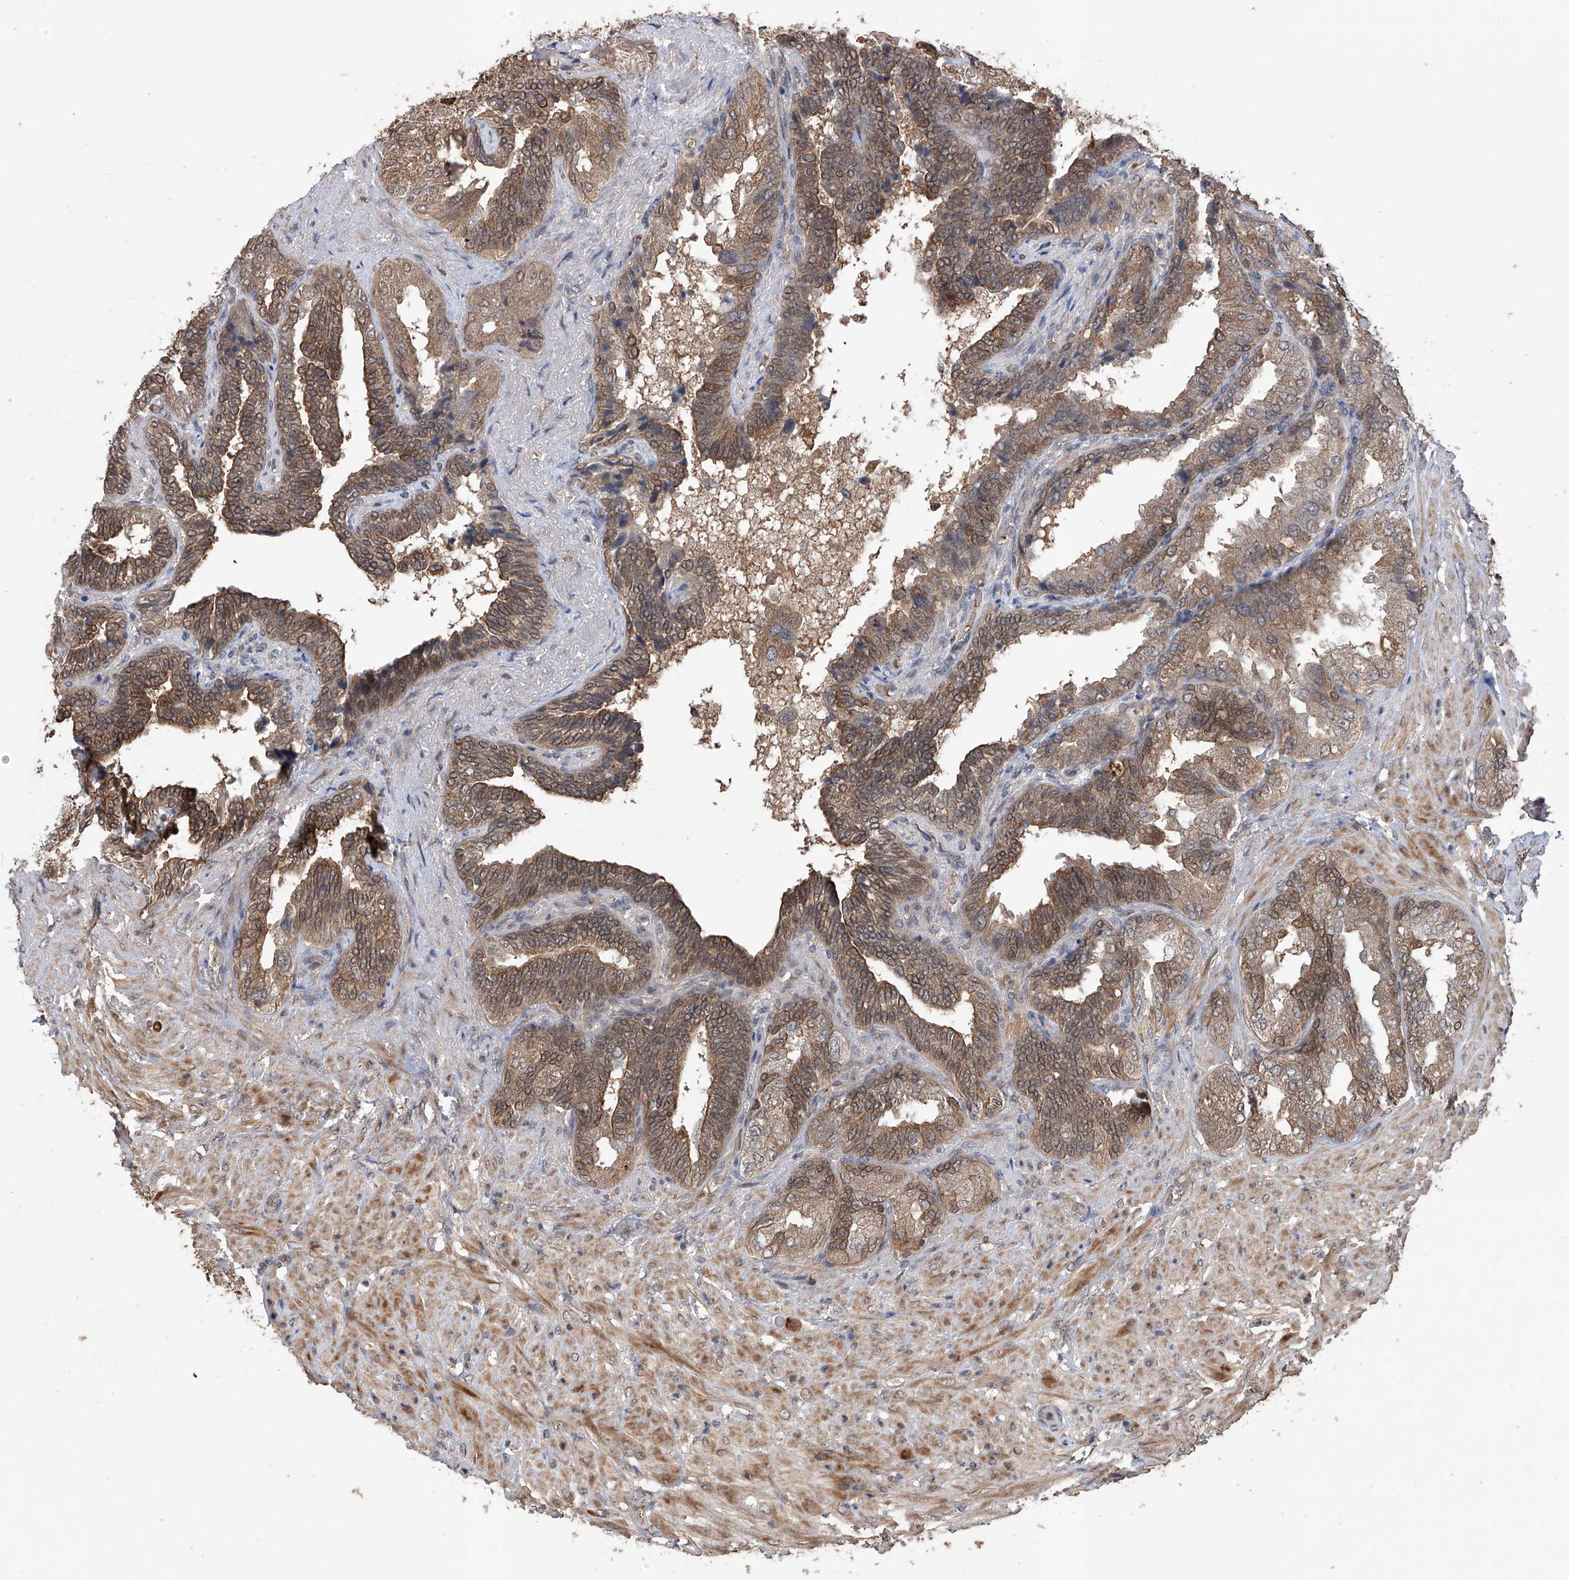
{"staining": {"intensity": "strong", "quantity": ">75%", "location": "cytoplasmic/membranous"}, "tissue": "seminal vesicle", "cell_type": "Glandular cells", "image_type": "normal", "snomed": [{"axis": "morphology", "description": "Normal tissue, NOS"}, {"axis": "topography", "description": "Seminal veicle"}, {"axis": "topography", "description": "Peripheral nerve tissue"}], "caption": "Approximately >75% of glandular cells in normal seminal vesicle show strong cytoplasmic/membranous protein expression as visualized by brown immunohistochemical staining.", "gene": "LYSMD4", "patient": {"sex": "male", "age": 63}}